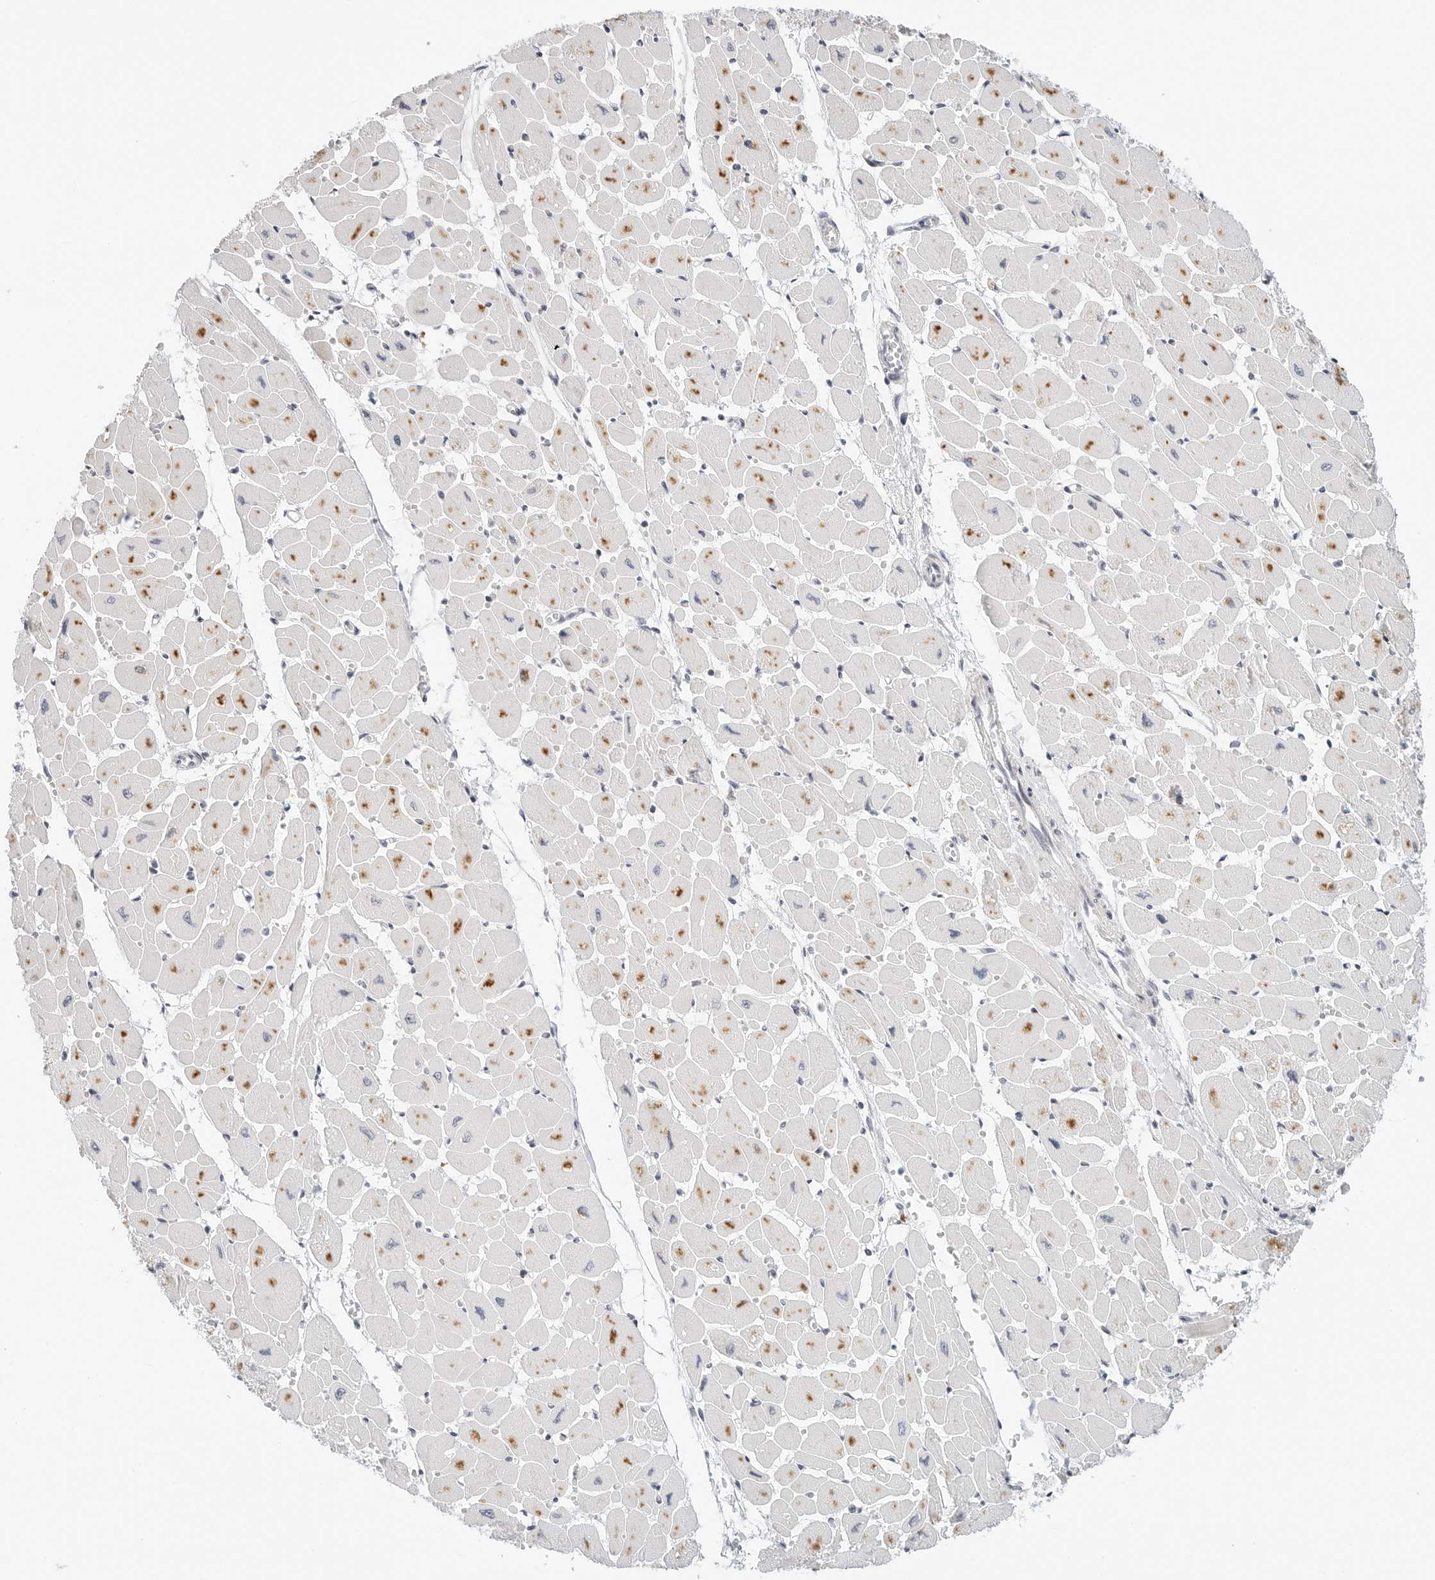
{"staining": {"intensity": "moderate", "quantity": "<25%", "location": "cytoplasmic/membranous"}, "tissue": "heart muscle", "cell_type": "Cardiomyocytes", "image_type": "normal", "snomed": [{"axis": "morphology", "description": "Normal tissue, NOS"}, {"axis": "topography", "description": "Heart"}], "caption": "The histopathology image displays immunohistochemical staining of benign heart muscle. There is moderate cytoplasmic/membranous expression is appreciated in about <25% of cardiomyocytes.", "gene": "PARP10", "patient": {"sex": "female", "age": 54}}